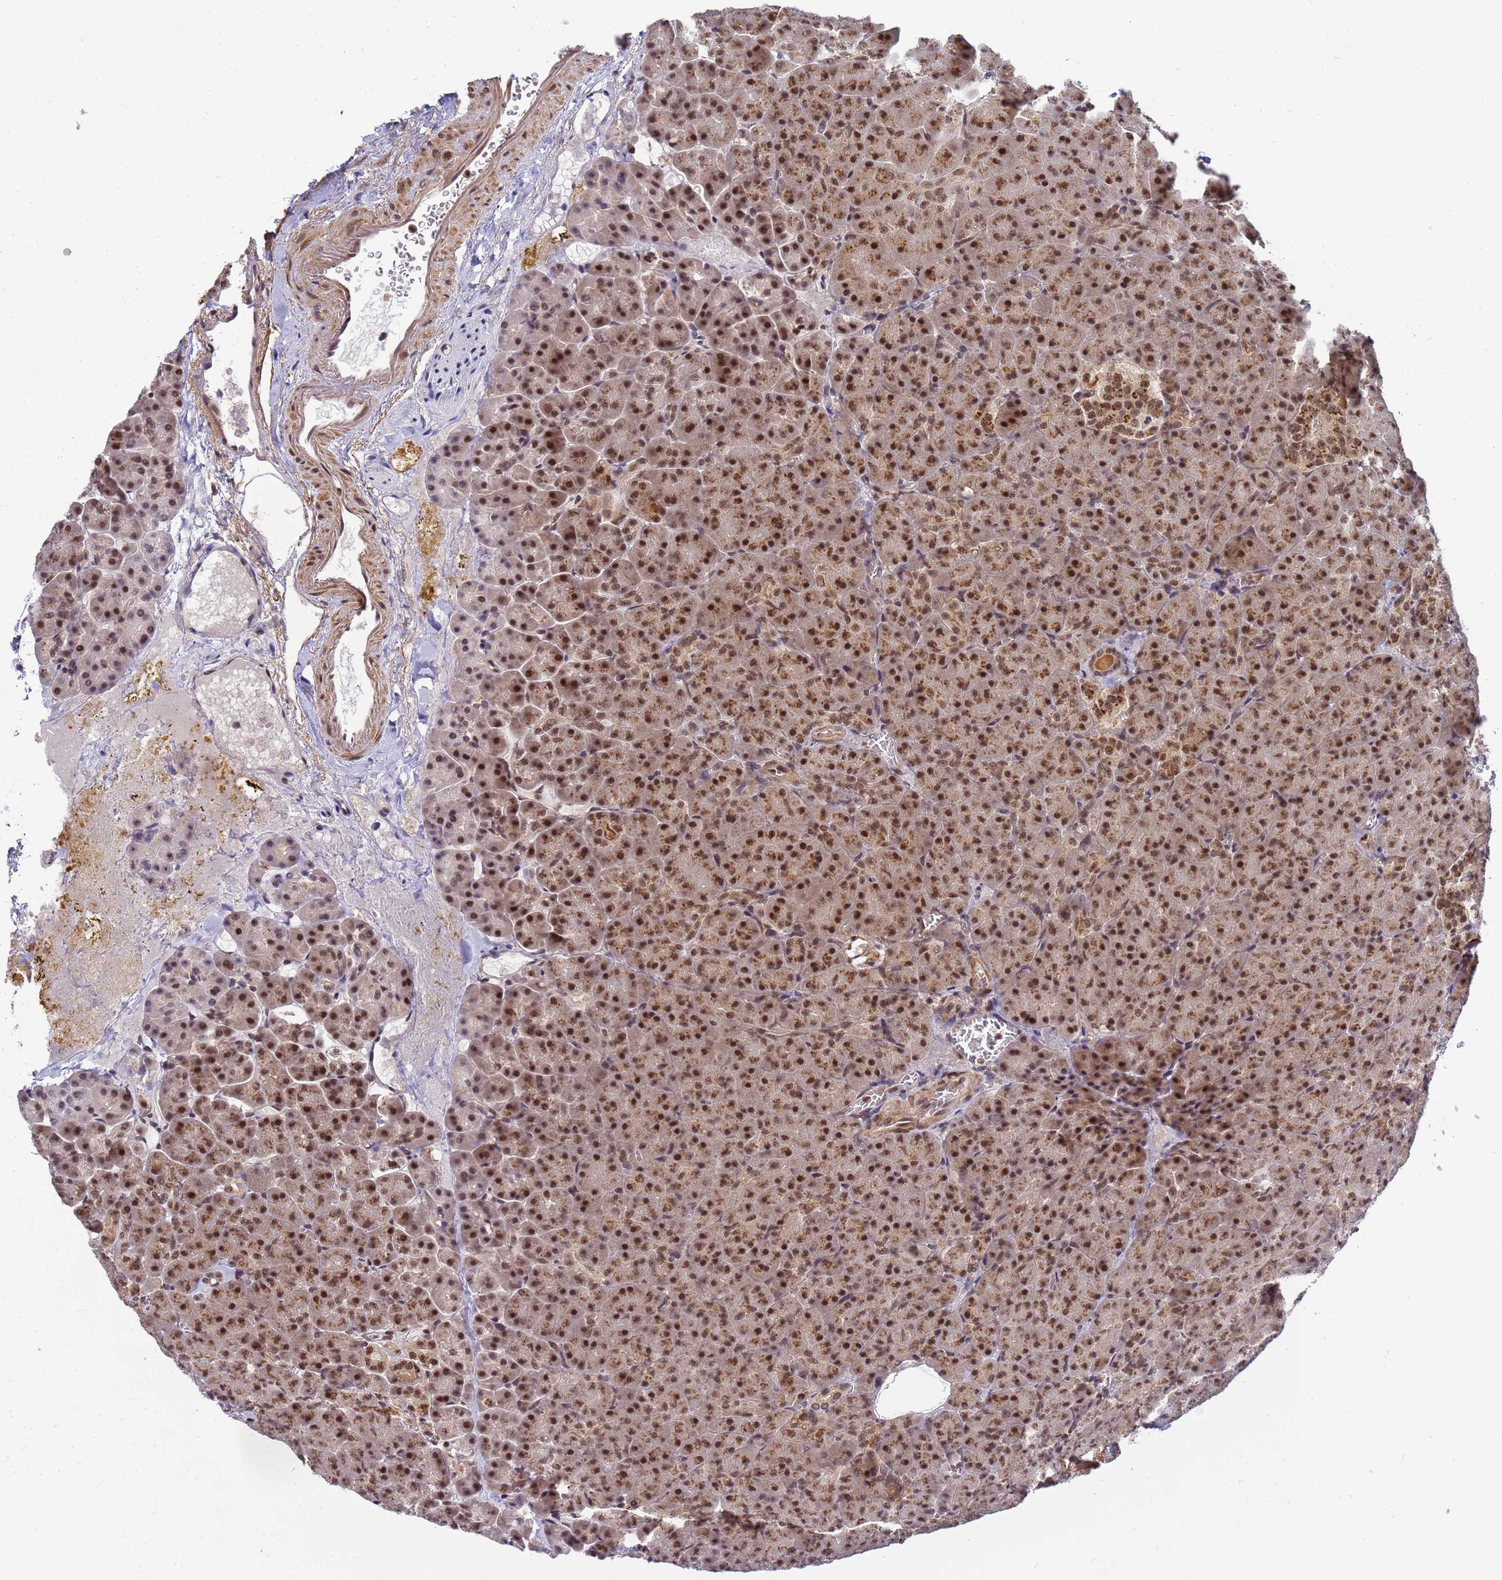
{"staining": {"intensity": "strong", "quantity": ">75%", "location": "cytoplasmic/membranous,nuclear"}, "tissue": "pancreas", "cell_type": "Exocrine glandular cells", "image_type": "normal", "snomed": [{"axis": "morphology", "description": "Normal tissue, NOS"}, {"axis": "topography", "description": "Pancreas"}], "caption": "This histopathology image displays immunohistochemistry staining of normal human pancreas, with high strong cytoplasmic/membranous,nuclear staining in about >75% of exocrine glandular cells.", "gene": "NCBP2", "patient": {"sex": "female", "age": 74}}